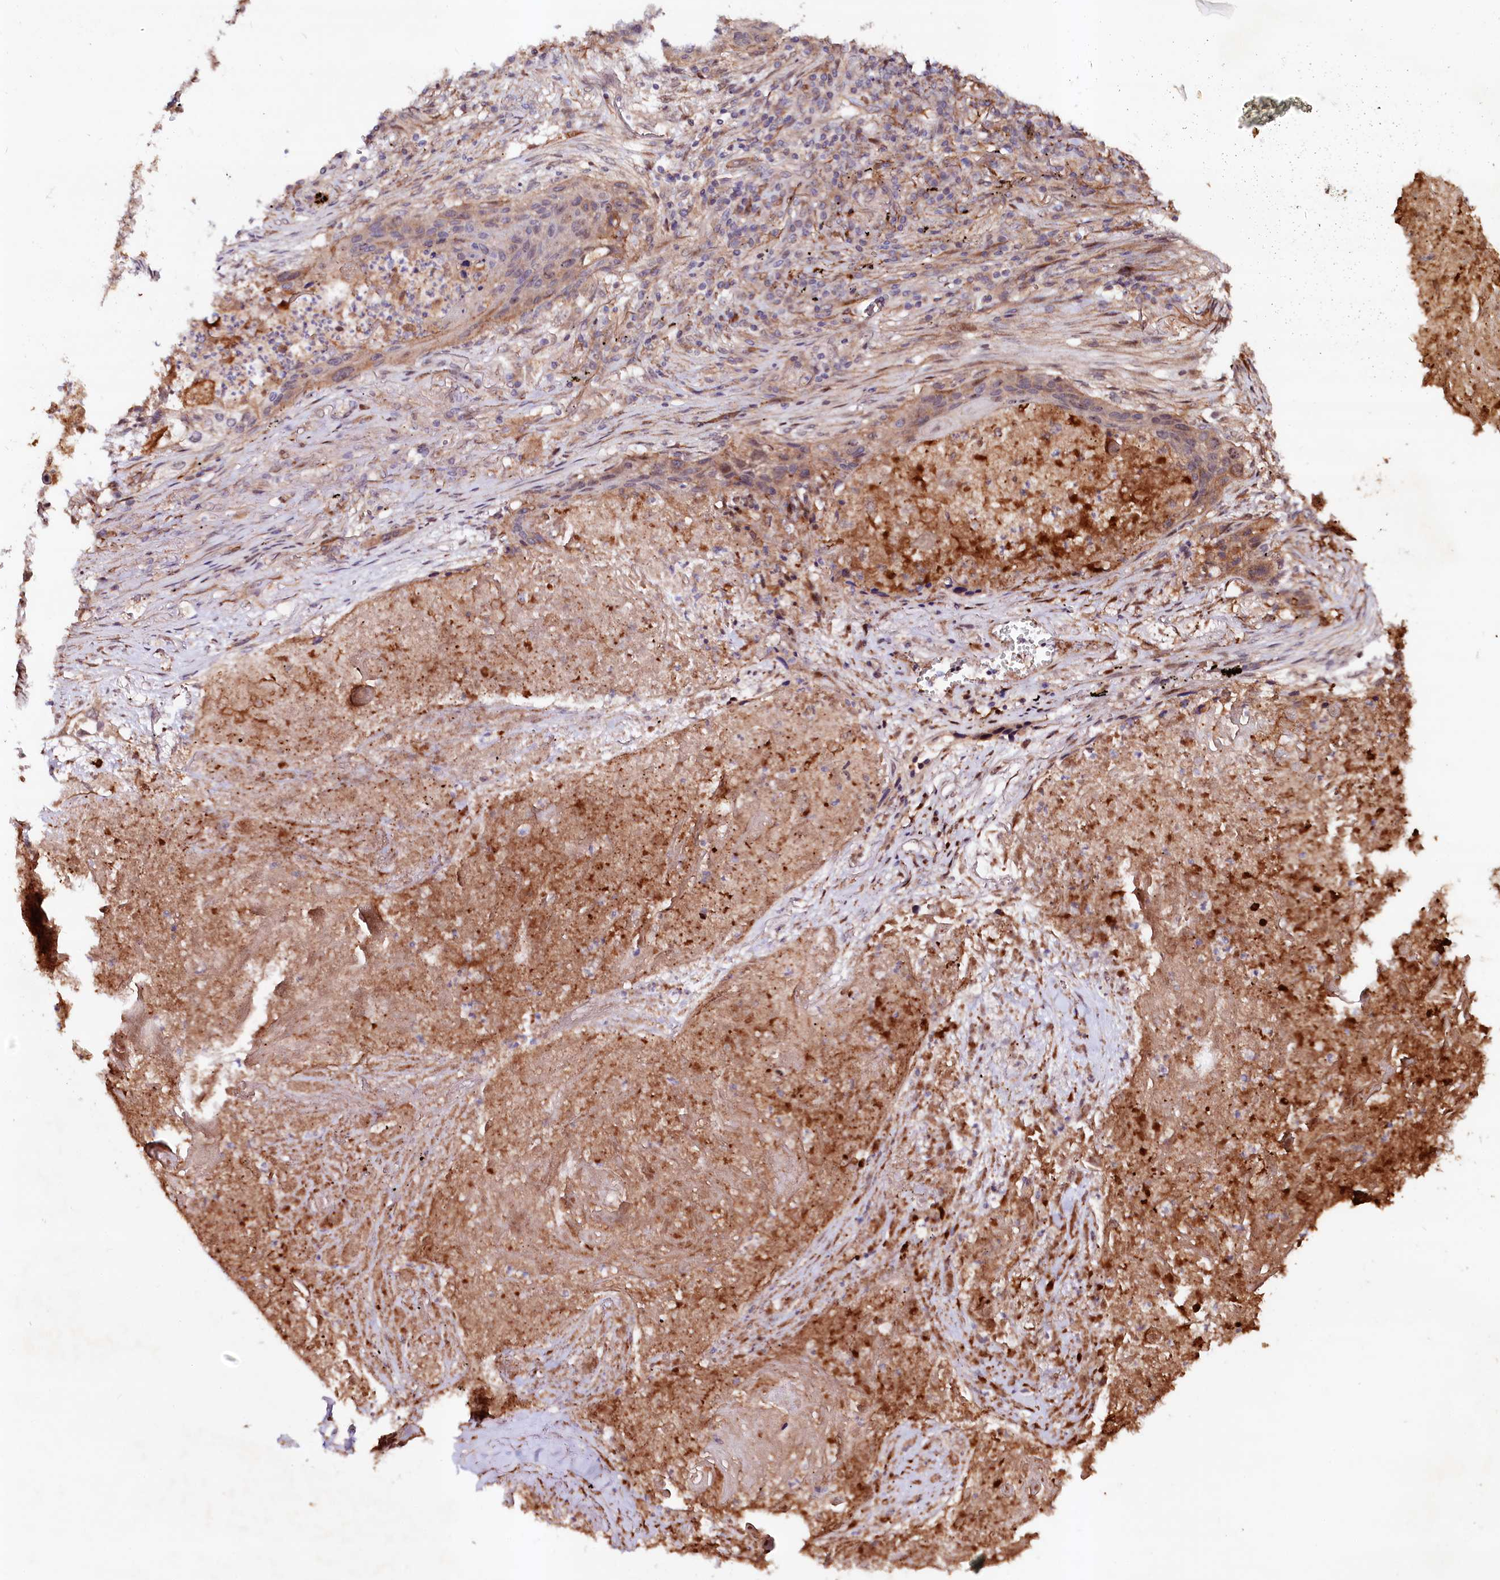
{"staining": {"intensity": "moderate", "quantity": "25%-75%", "location": "cytoplasmic/membranous"}, "tissue": "lung cancer", "cell_type": "Tumor cells", "image_type": "cancer", "snomed": [{"axis": "morphology", "description": "Squamous cell carcinoma, NOS"}, {"axis": "topography", "description": "Lung"}], "caption": "Immunohistochemical staining of human squamous cell carcinoma (lung) shows medium levels of moderate cytoplasmic/membranous expression in approximately 25%-75% of tumor cells. The protein of interest is stained brown, and the nuclei are stained in blue (DAB (3,3'-diaminobenzidine) IHC with brightfield microscopy, high magnification).", "gene": "NEDD1", "patient": {"sex": "female", "age": 63}}